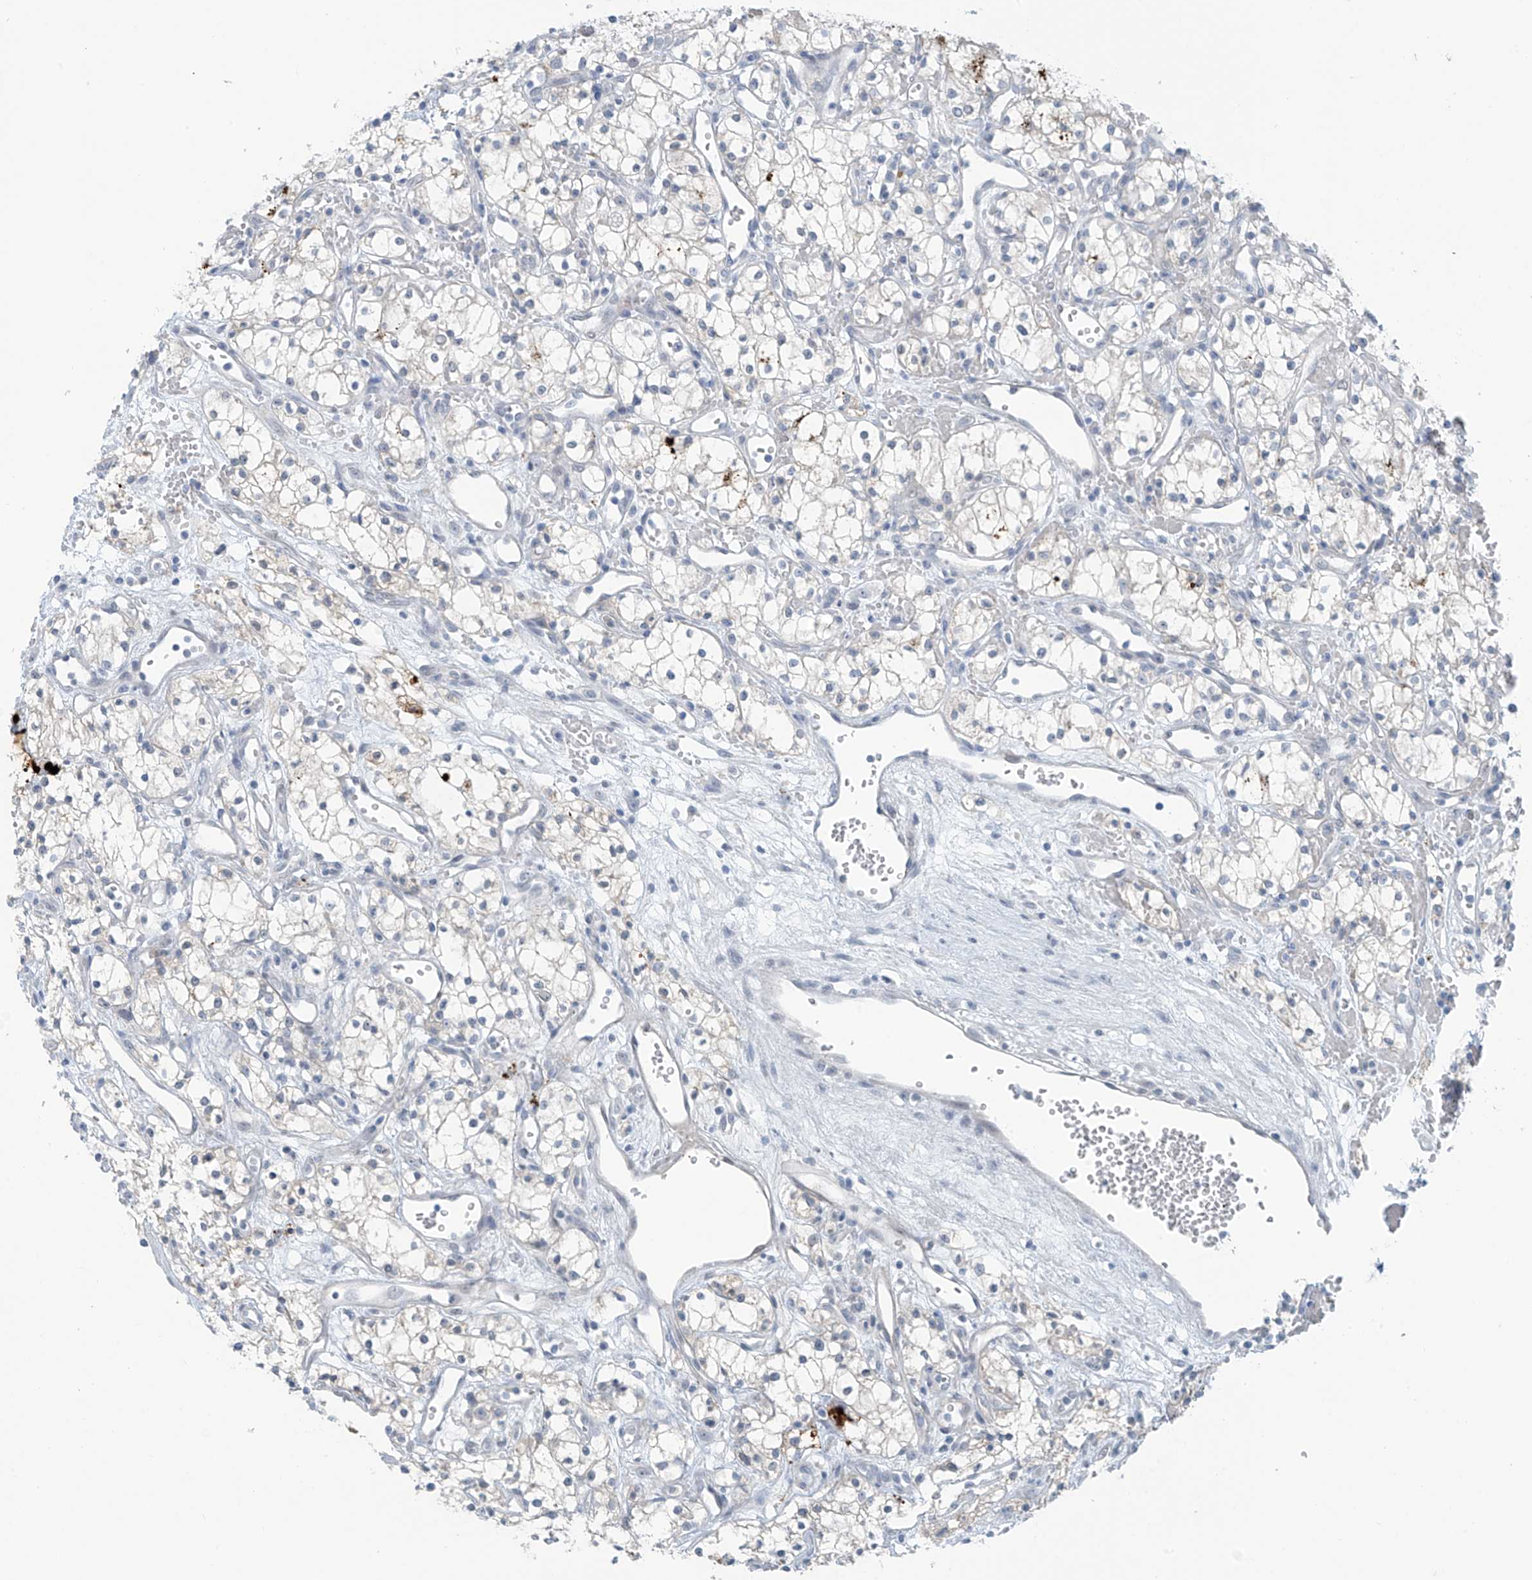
{"staining": {"intensity": "moderate", "quantity": "<25%", "location": "cytoplasmic/membranous"}, "tissue": "renal cancer", "cell_type": "Tumor cells", "image_type": "cancer", "snomed": [{"axis": "morphology", "description": "Adenocarcinoma, NOS"}, {"axis": "topography", "description": "Kidney"}], "caption": "The histopathology image exhibits staining of renal cancer, revealing moderate cytoplasmic/membranous protein expression (brown color) within tumor cells. (DAB = brown stain, brightfield microscopy at high magnification).", "gene": "ZNF793", "patient": {"sex": "male", "age": 59}}